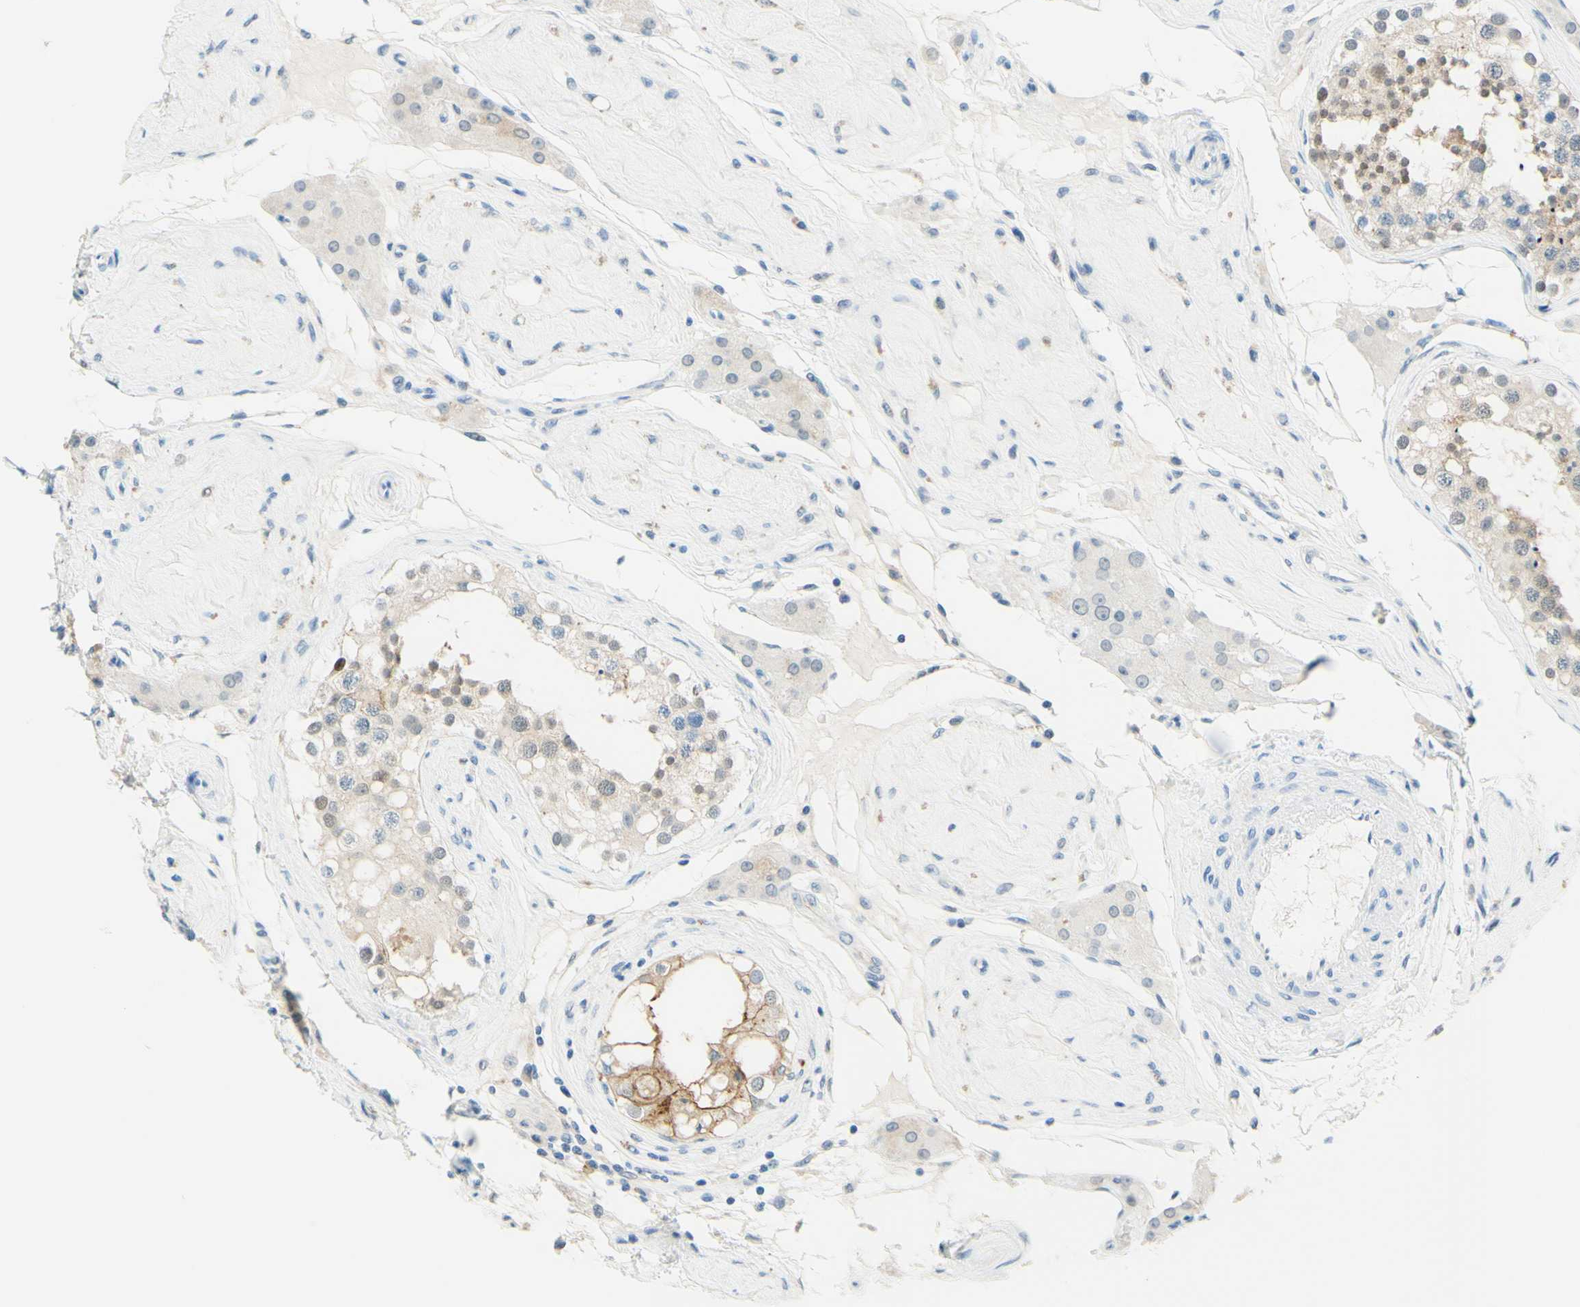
{"staining": {"intensity": "moderate", "quantity": "<25%", "location": "cytoplasmic/membranous"}, "tissue": "testis", "cell_type": "Cells in seminiferous ducts", "image_type": "normal", "snomed": [{"axis": "morphology", "description": "Normal tissue, NOS"}, {"axis": "topography", "description": "Testis"}], "caption": "Human testis stained with a protein marker displays moderate staining in cells in seminiferous ducts.", "gene": "TREM2", "patient": {"sex": "male", "age": 68}}